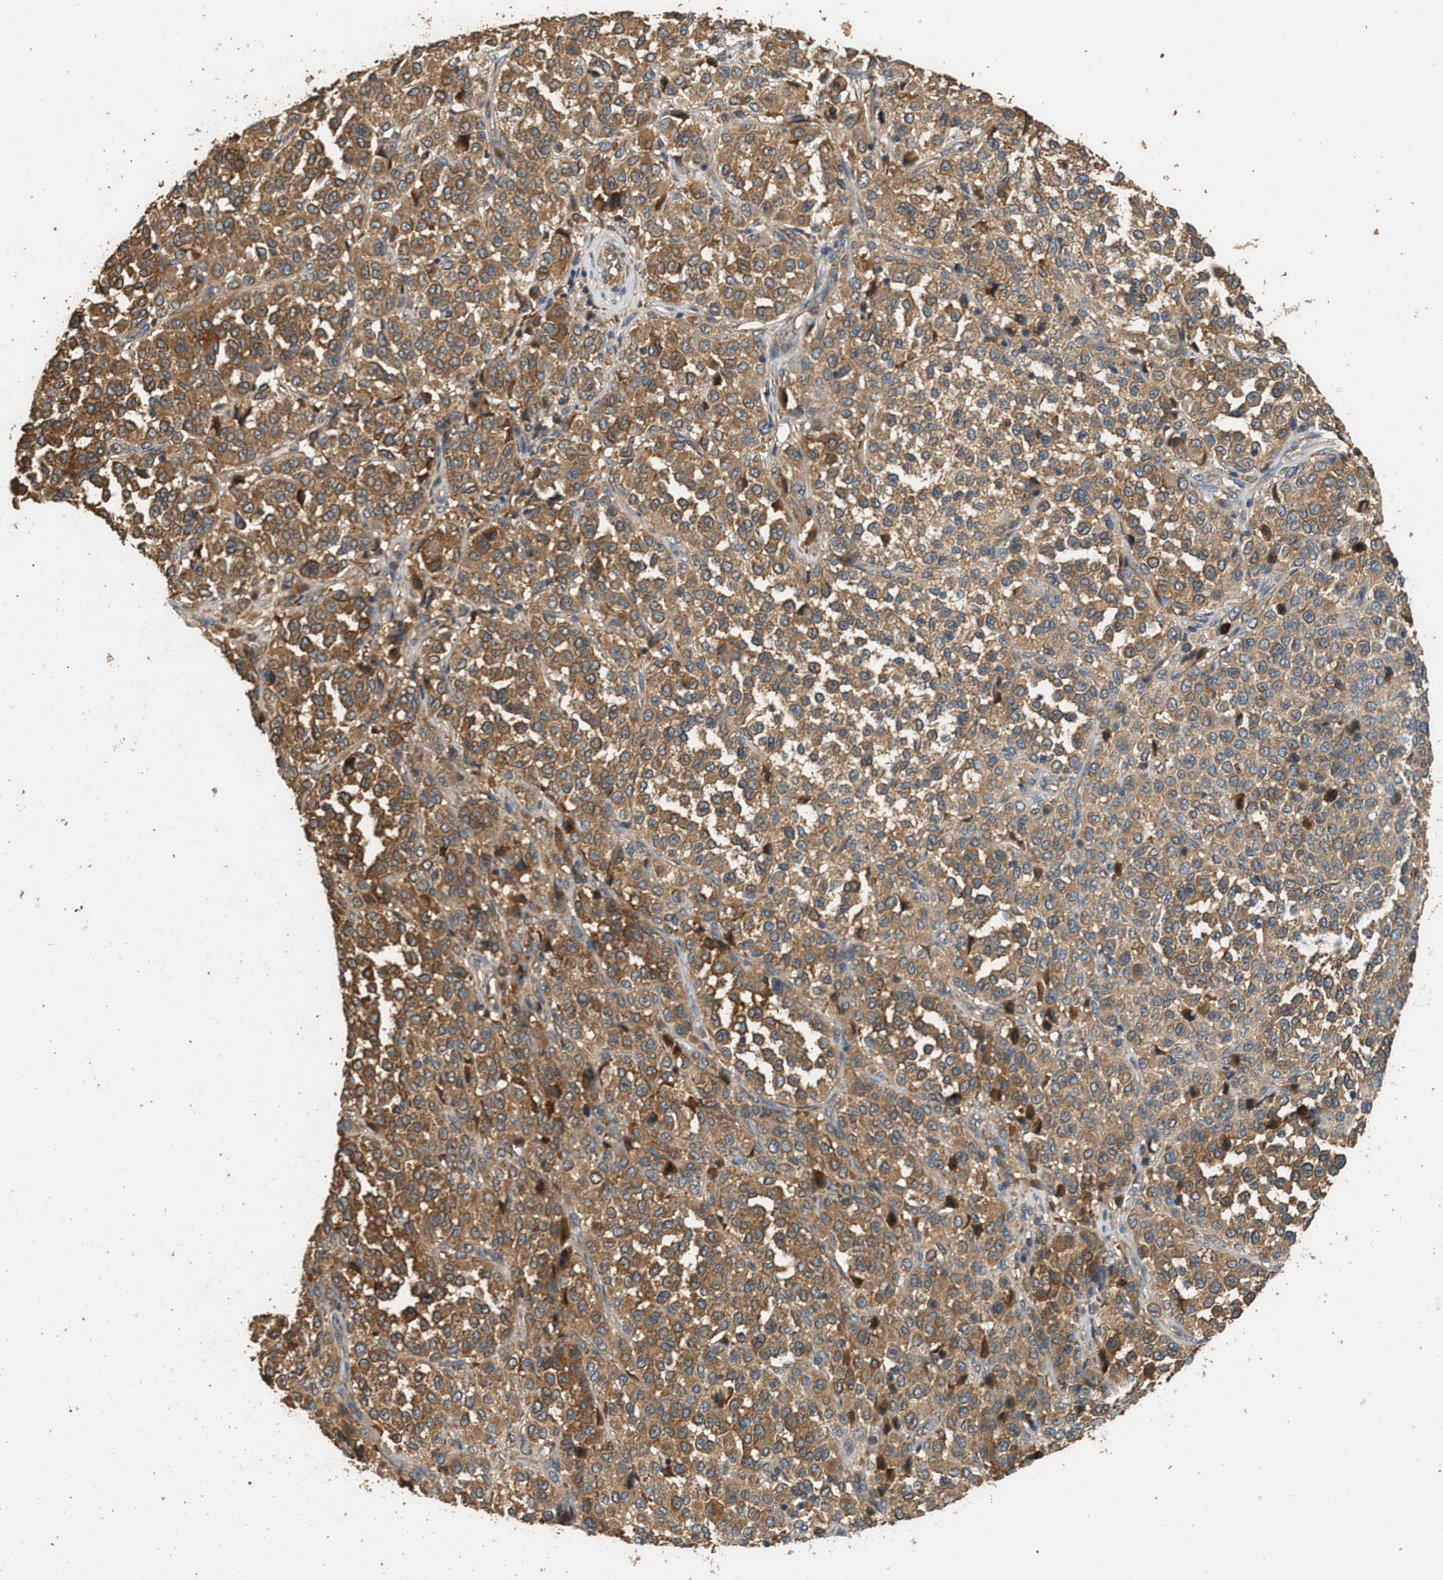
{"staining": {"intensity": "moderate", "quantity": ">75%", "location": "cytoplasmic/membranous"}, "tissue": "melanoma", "cell_type": "Tumor cells", "image_type": "cancer", "snomed": [{"axis": "morphology", "description": "Malignant melanoma, Metastatic site"}, {"axis": "topography", "description": "Pancreas"}], "caption": "IHC staining of melanoma, which reveals medium levels of moderate cytoplasmic/membranous positivity in about >75% of tumor cells indicating moderate cytoplasmic/membranous protein staining. The staining was performed using DAB (3,3'-diaminobenzidine) (brown) for protein detection and nuclei were counterstained in hematoxylin (blue).", "gene": "TMEM268", "patient": {"sex": "female", "age": 30}}